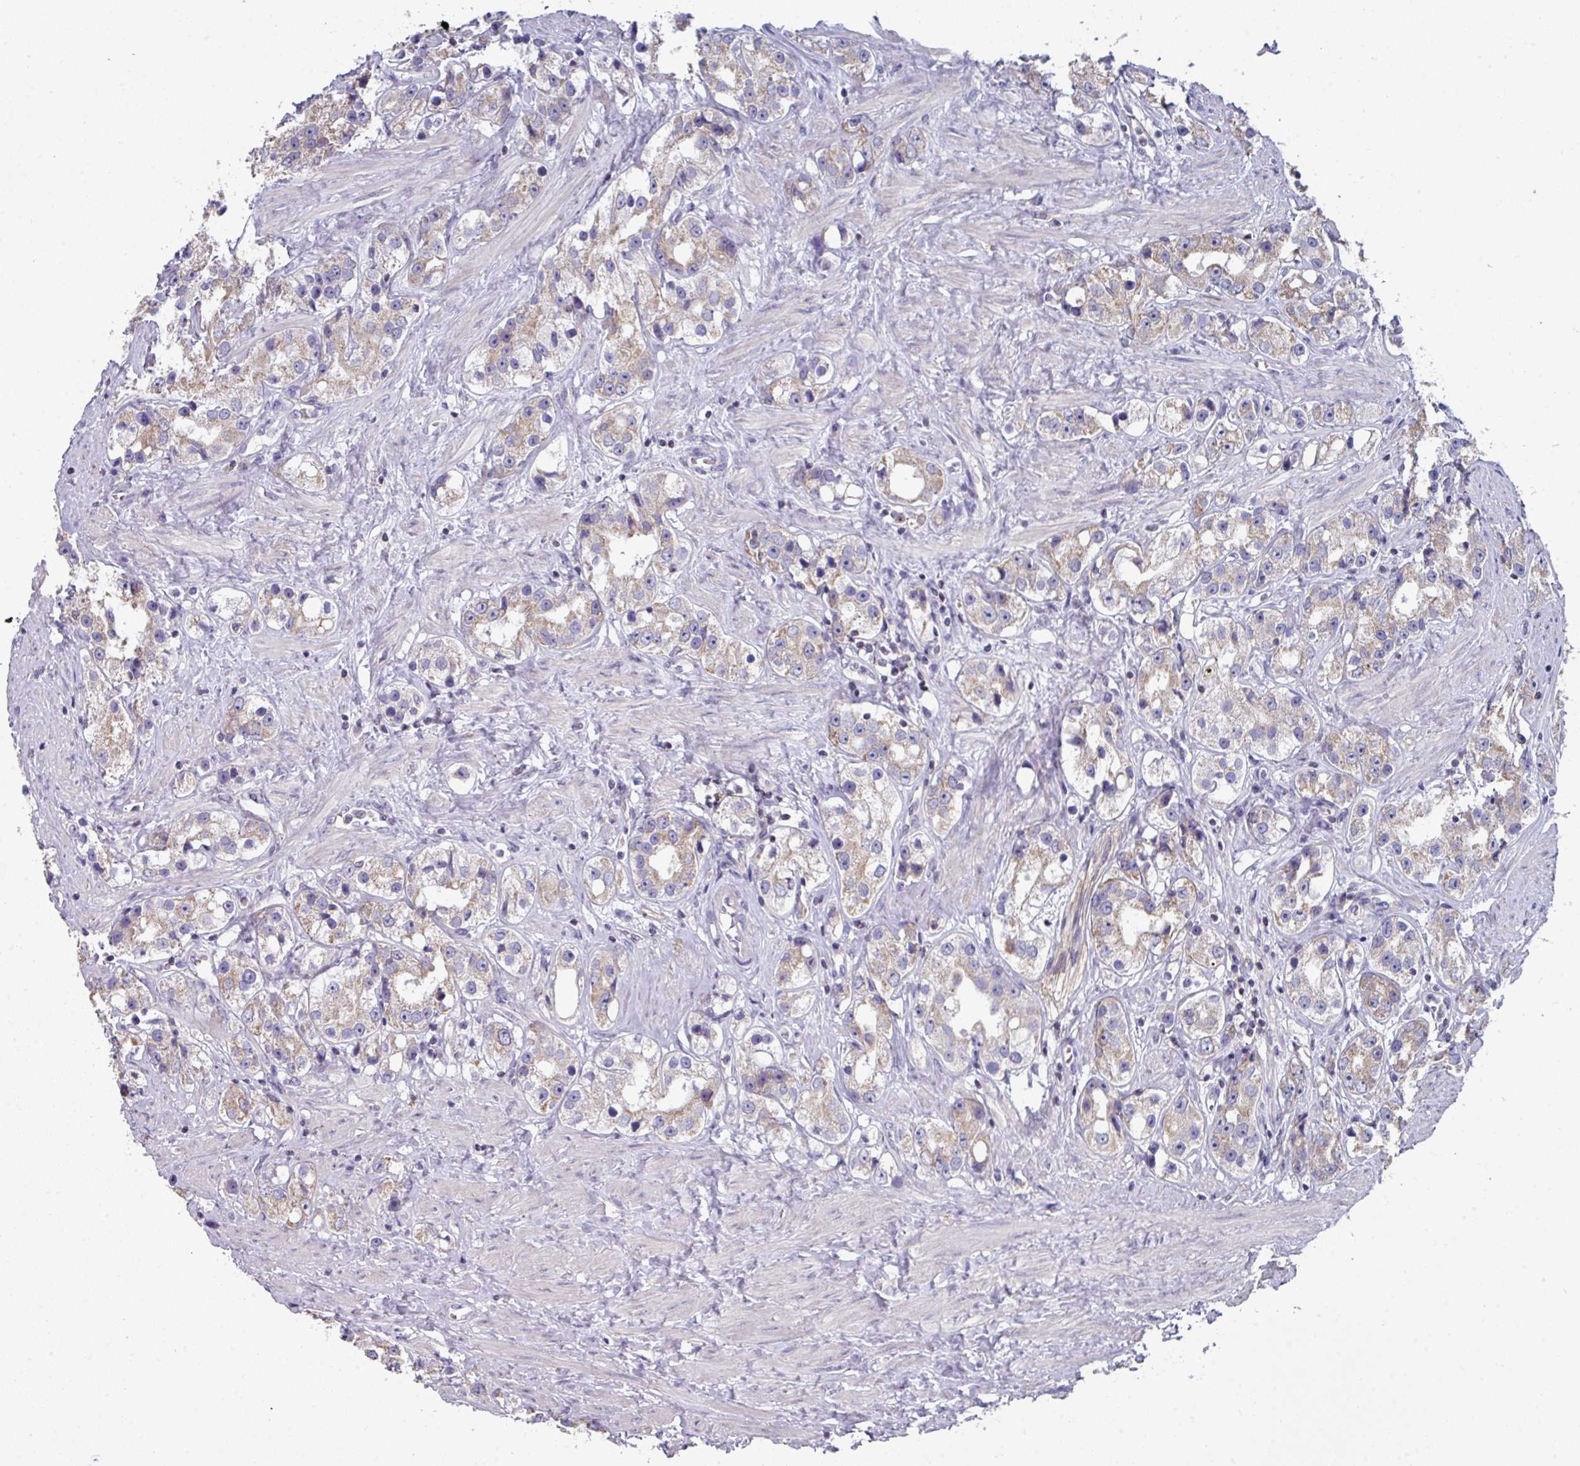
{"staining": {"intensity": "weak", "quantity": ">75%", "location": "cytoplasmic/membranous"}, "tissue": "prostate cancer", "cell_type": "Tumor cells", "image_type": "cancer", "snomed": [{"axis": "morphology", "description": "Adenocarcinoma, NOS"}, {"axis": "topography", "description": "Prostate"}], "caption": "Brown immunohistochemical staining in prostate cancer (adenocarcinoma) demonstrates weak cytoplasmic/membranous positivity in approximately >75% of tumor cells. (DAB (3,3'-diaminobenzidine) = brown stain, brightfield microscopy at high magnification).", "gene": "DCAF12L2", "patient": {"sex": "male", "age": 79}}